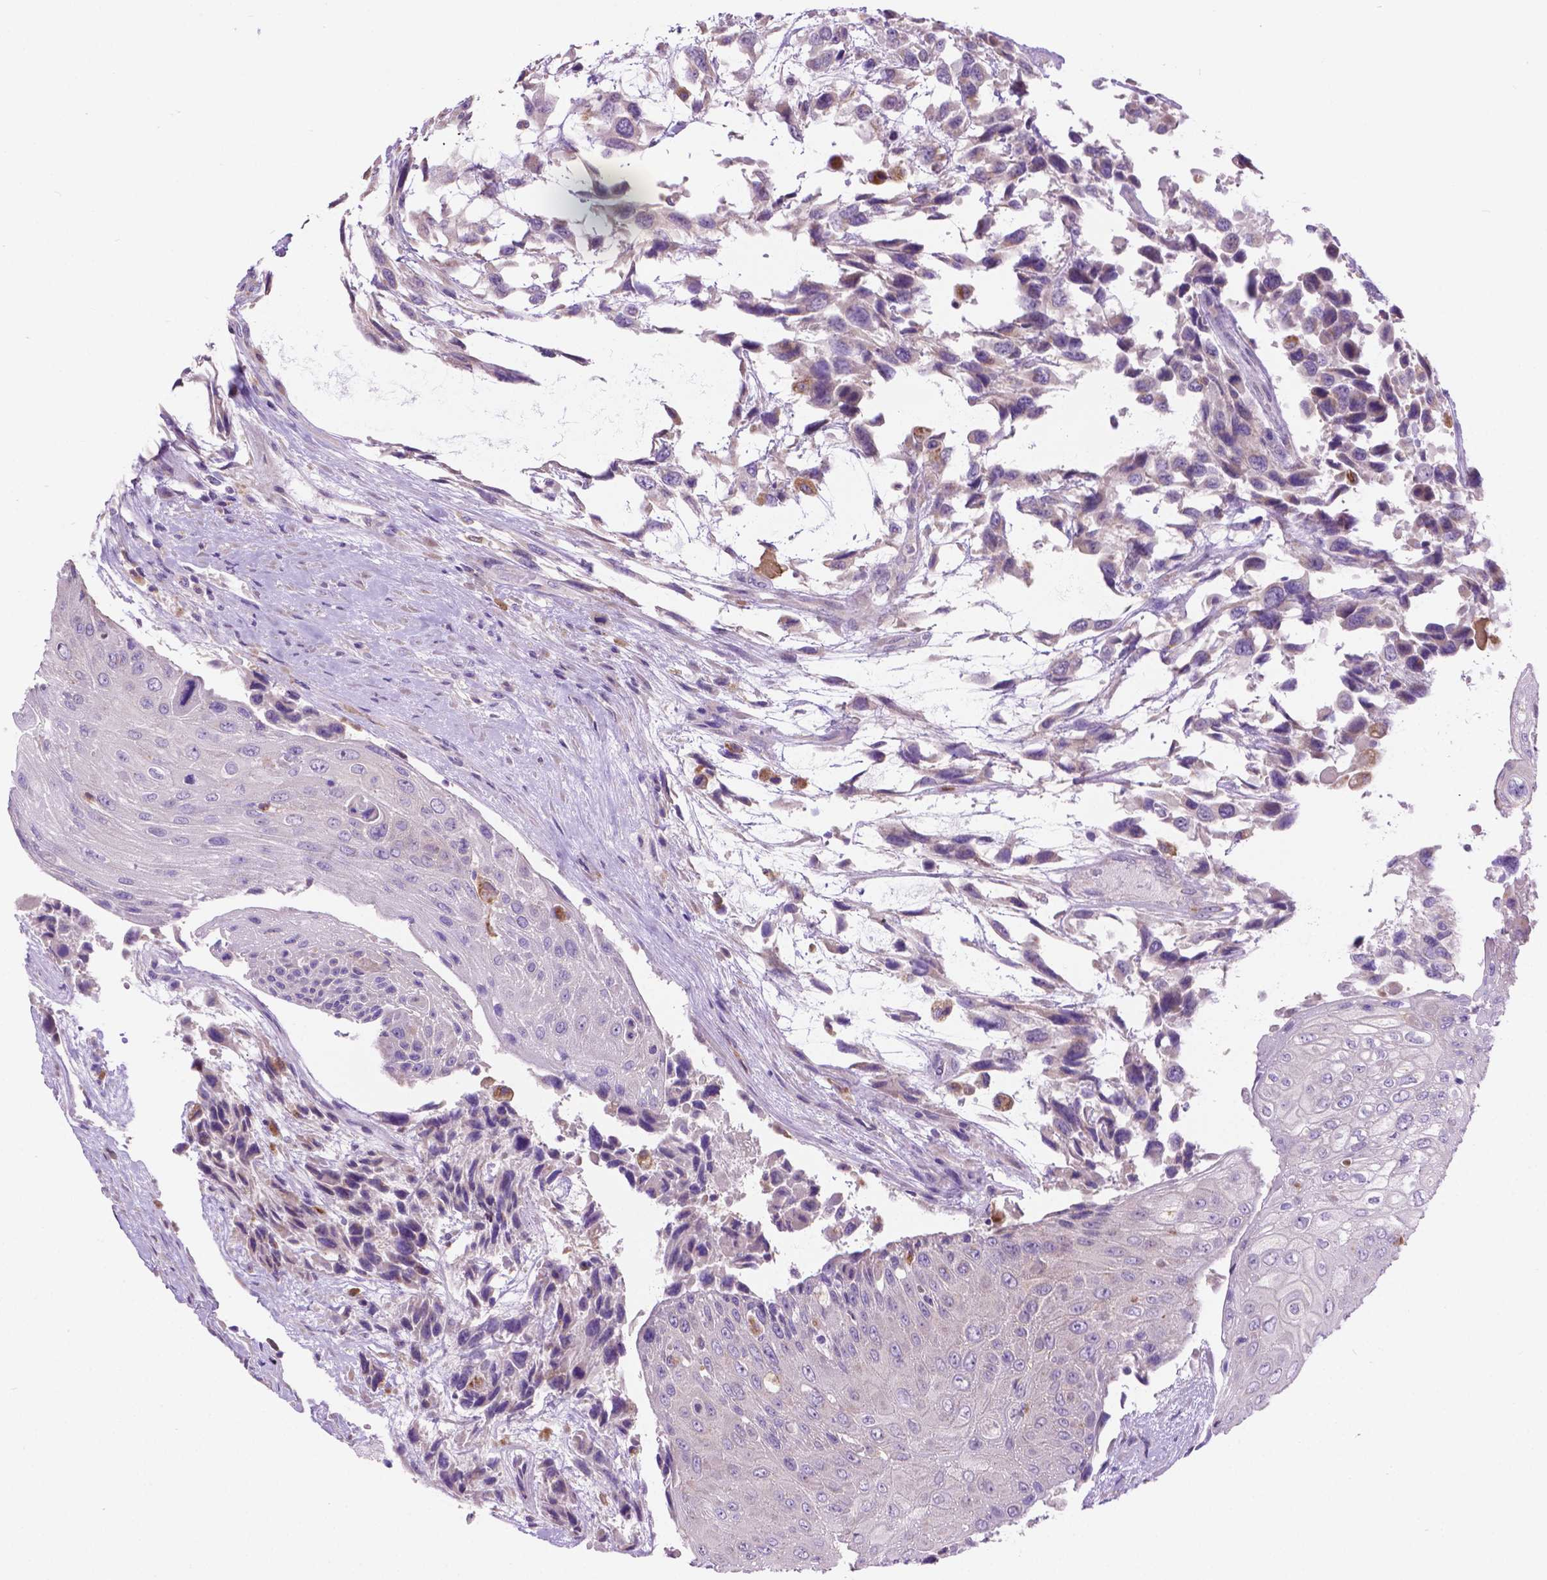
{"staining": {"intensity": "negative", "quantity": "none", "location": "none"}, "tissue": "urothelial cancer", "cell_type": "Tumor cells", "image_type": "cancer", "snomed": [{"axis": "morphology", "description": "Urothelial carcinoma, High grade"}, {"axis": "topography", "description": "Urinary bladder"}], "caption": "This is a image of immunohistochemistry staining of urothelial cancer, which shows no positivity in tumor cells.", "gene": "CDH7", "patient": {"sex": "female", "age": 70}}